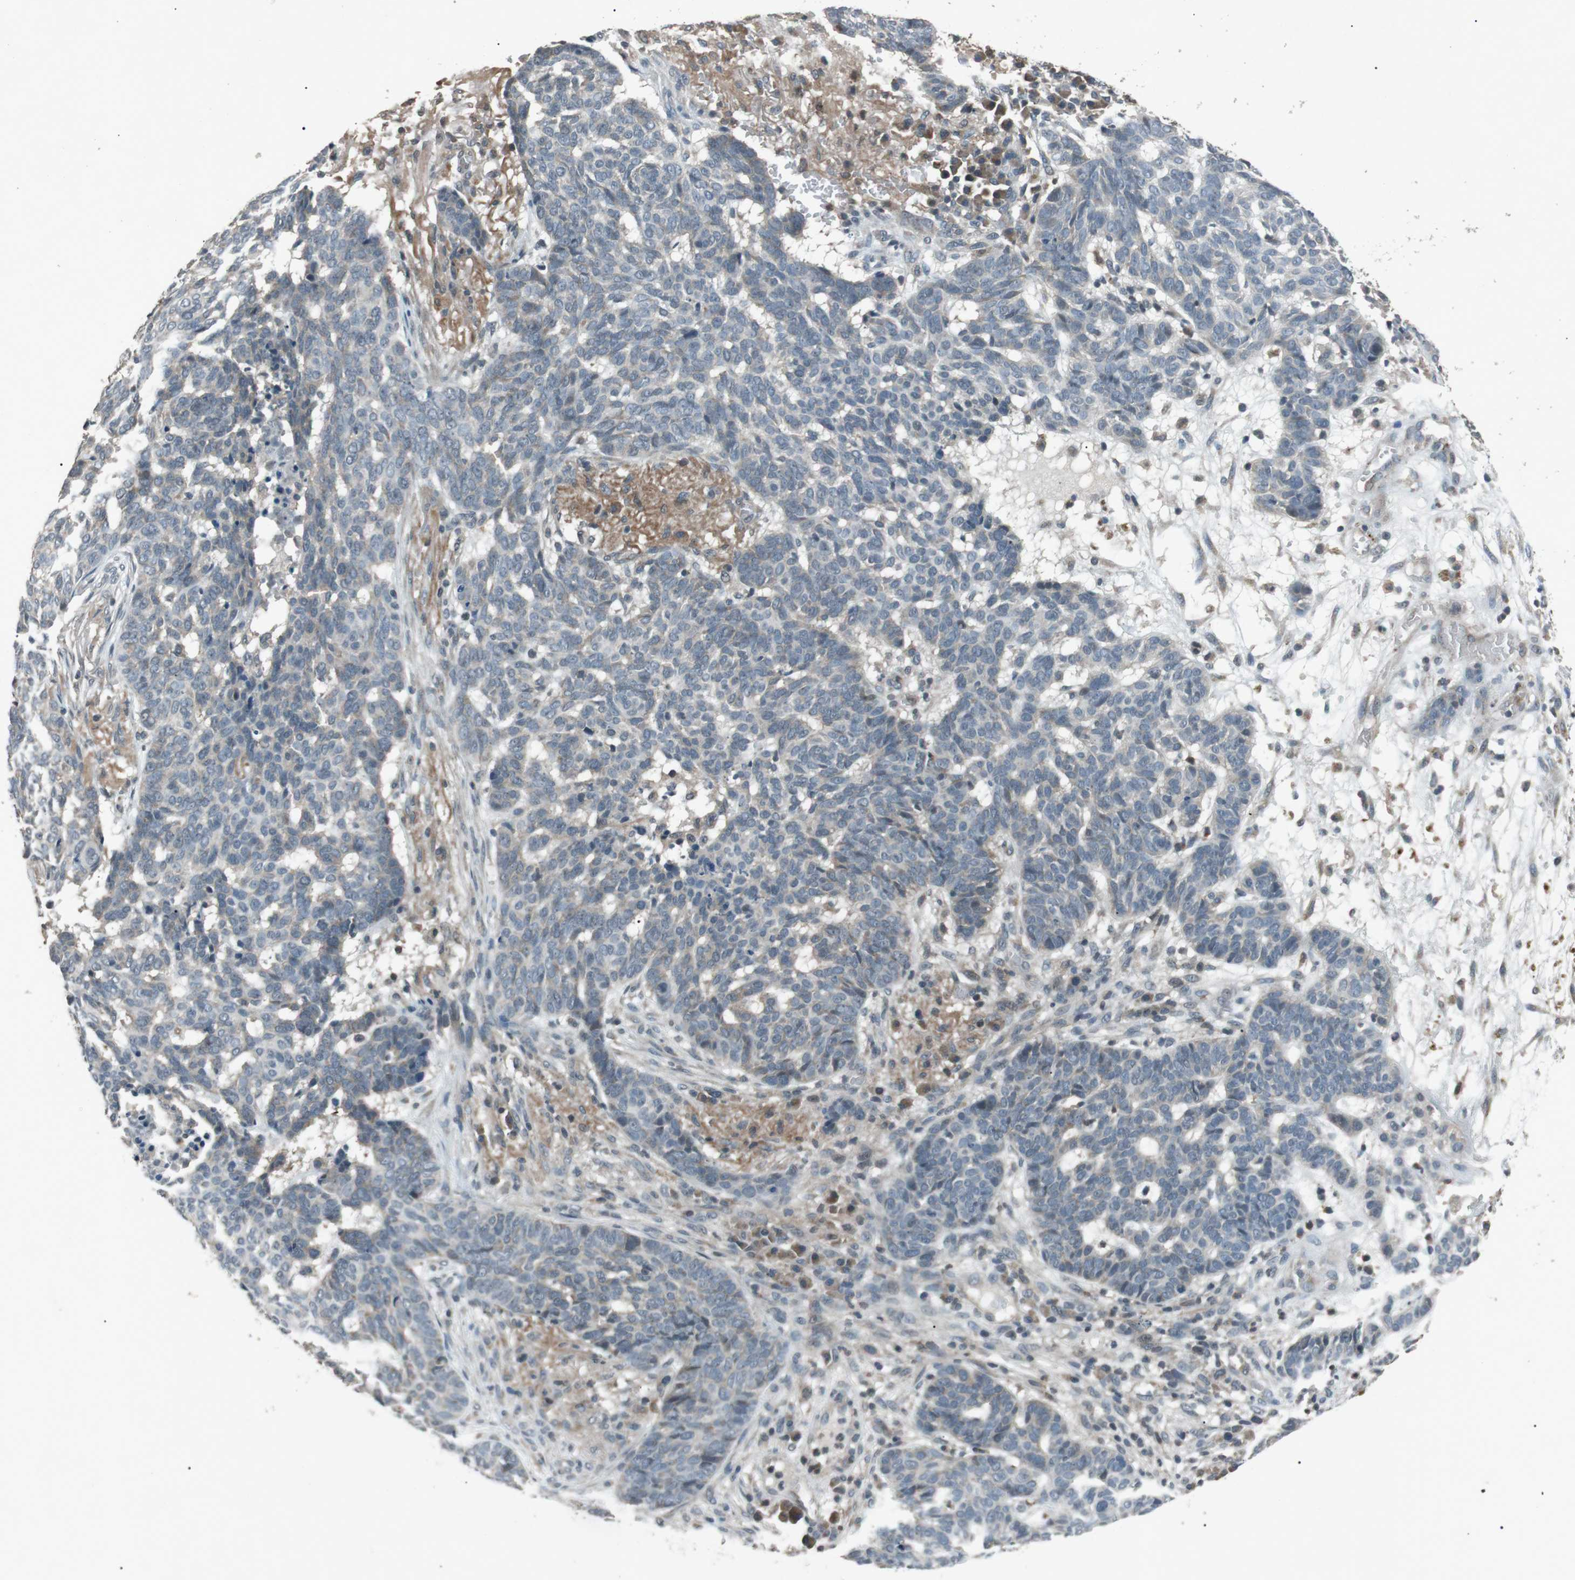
{"staining": {"intensity": "negative", "quantity": "none", "location": "none"}, "tissue": "skin cancer", "cell_type": "Tumor cells", "image_type": "cancer", "snomed": [{"axis": "morphology", "description": "Basal cell carcinoma"}, {"axis": "topography", "description": "Skin"}], "caption": "This photomicrograph is of basal cell carcinoma (skin) stained with immunohistochemistry to label a protein in brown with the nuclei are counter-stained blue. There is no expression in tumor cells.", "gene": "NEK7", "patient": {"sex": "male", "age": 85}}